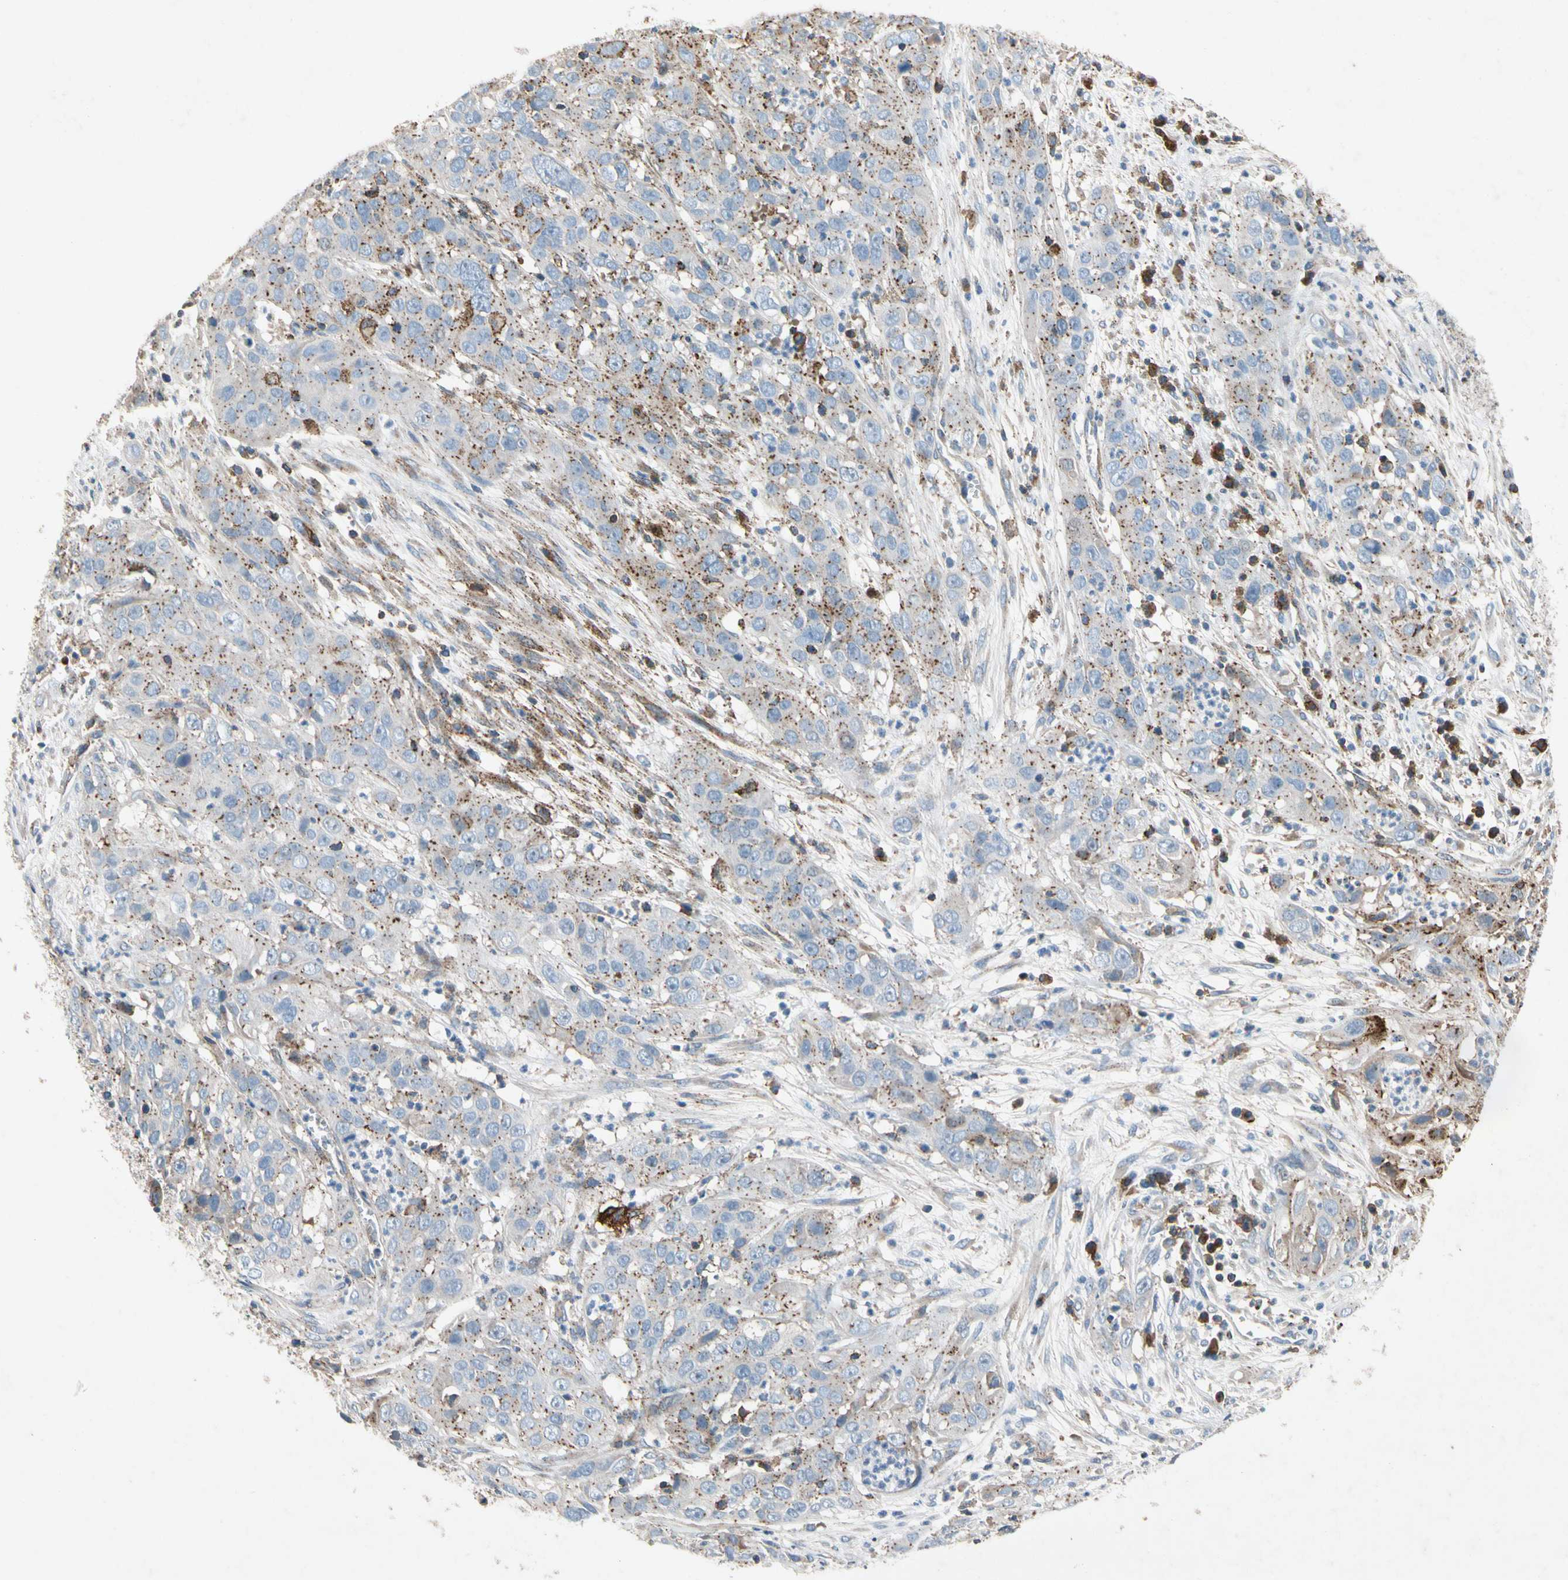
{"staining": {"intensity": "strong", "quantity": "25%-75%", "location": "cytoplasmic/membranous"}, "tissue": "cervical cancer", "cell_type": "Tumor cells", "image_type": "cancer", "snomed": [{"axis": "morphology", "description": "Squamous cell carcinoma, NOS"}, {"axis": "topography", "description": "Cervix"}], "caption": "Immunohistochemical staining of cervical cancer (squamous cell carcinoma) demonstrates strong cytoplasmic/membranous protein positivity in approximately 25%-75% of tumor cells. Immunohistochemistry stains the protein in brown and the nuclei are stained blue.", "gene": "NDFIP2", "patient": {"sex": "female", "age": 32}}